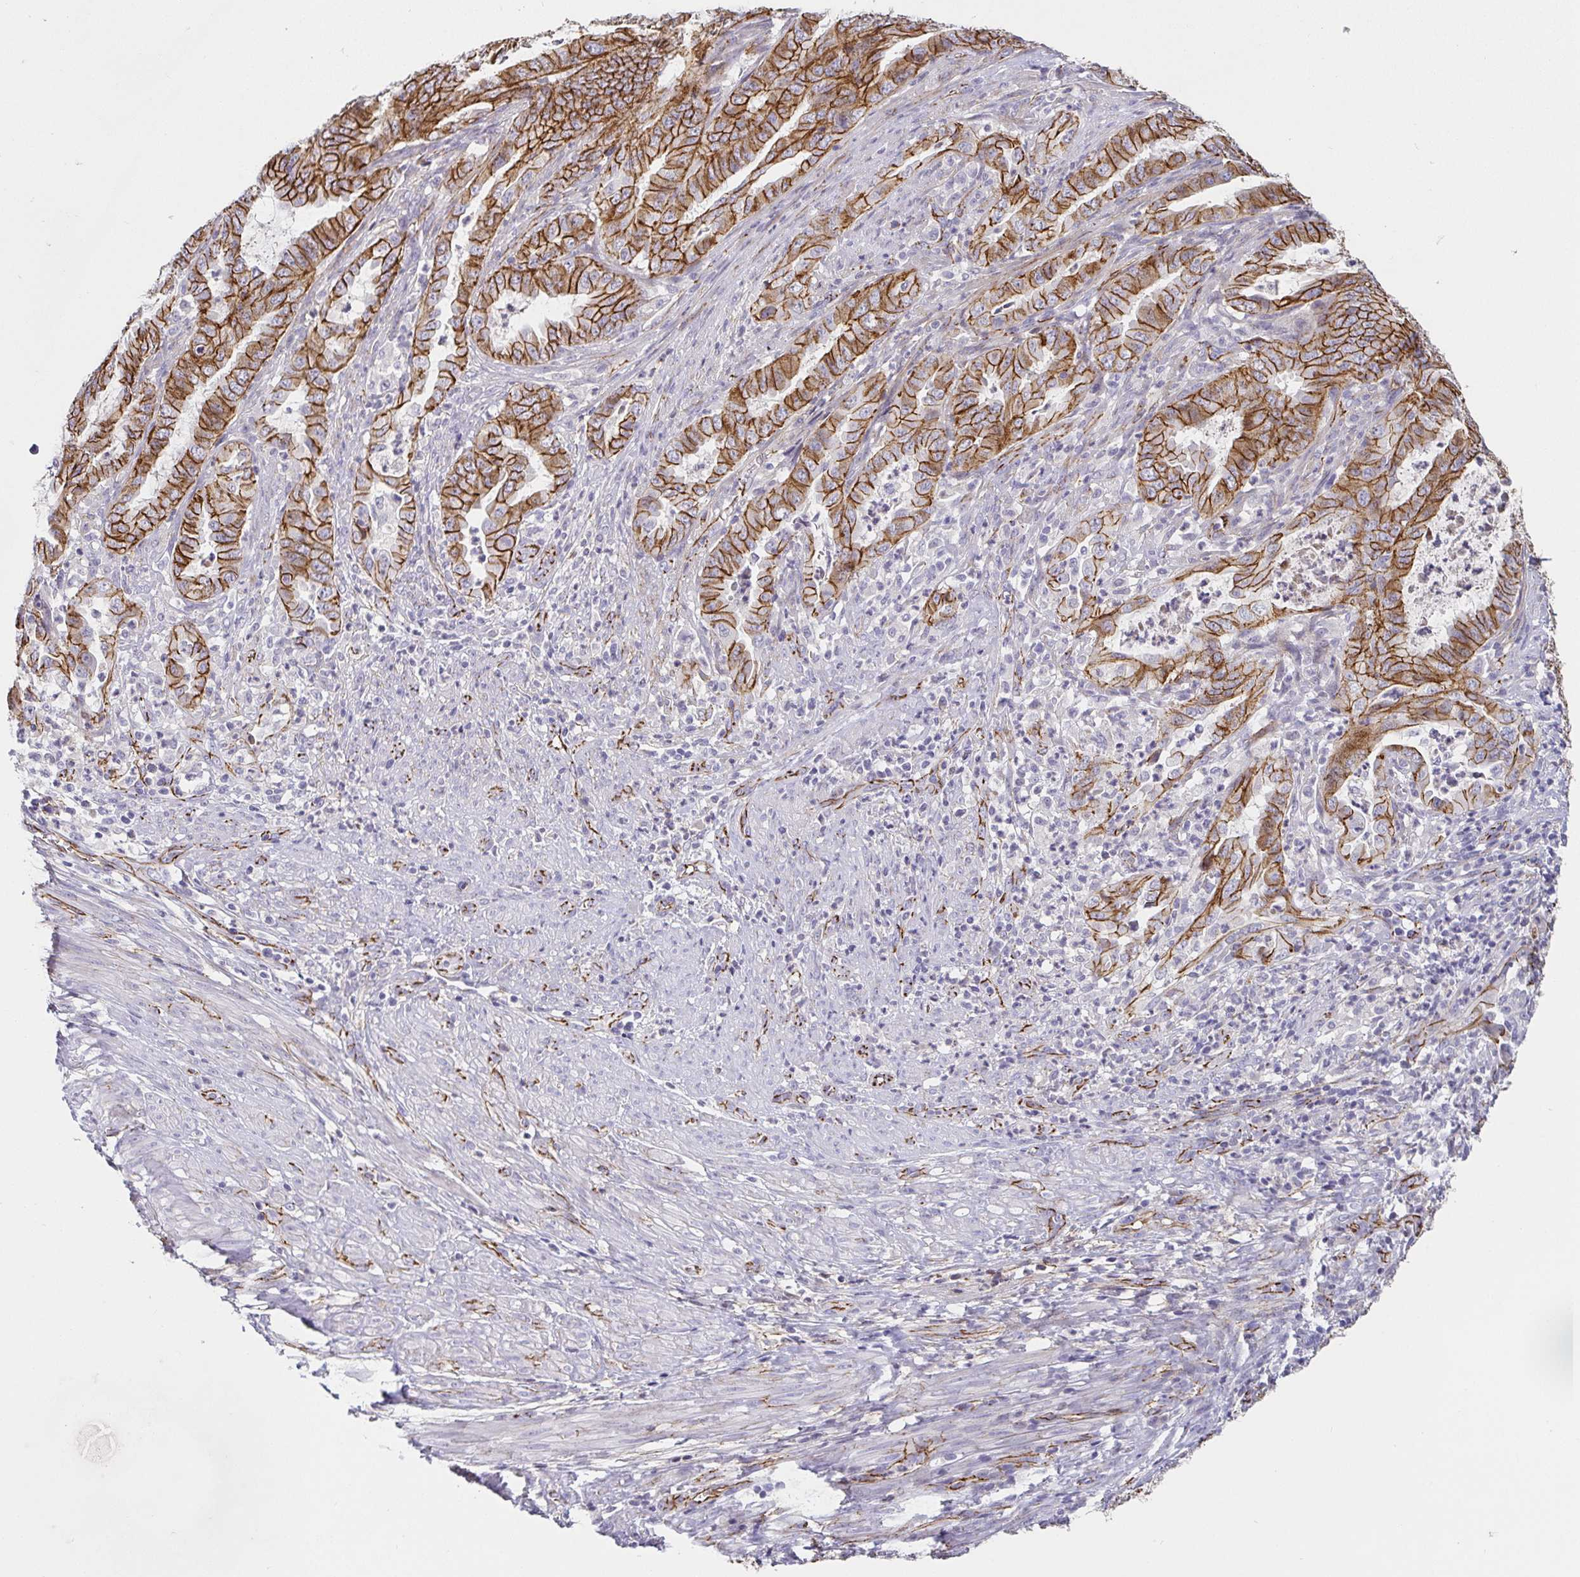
{"staining": {"intensity": "strong", "quantity": ">75%", "location": "cytoplasmic/membranous"}, "tissue": "endometrial cancer", "cell_type": "Tumor cells", "image_type": "cancer", "snomed": [{"axis": "morphology", "description": "Adenocarcinoma, NOS"}, {"axis": "topography", "description": "Endometrium"}], "caption": "Immunohistochemical staining of human endometrial cancer reveals high levels of strong cytoplasmic/membranous protein staining in about >75% of tumor cells.", "gene": "PIWIL3", "patient": {"sex": "female", "age": 51}}